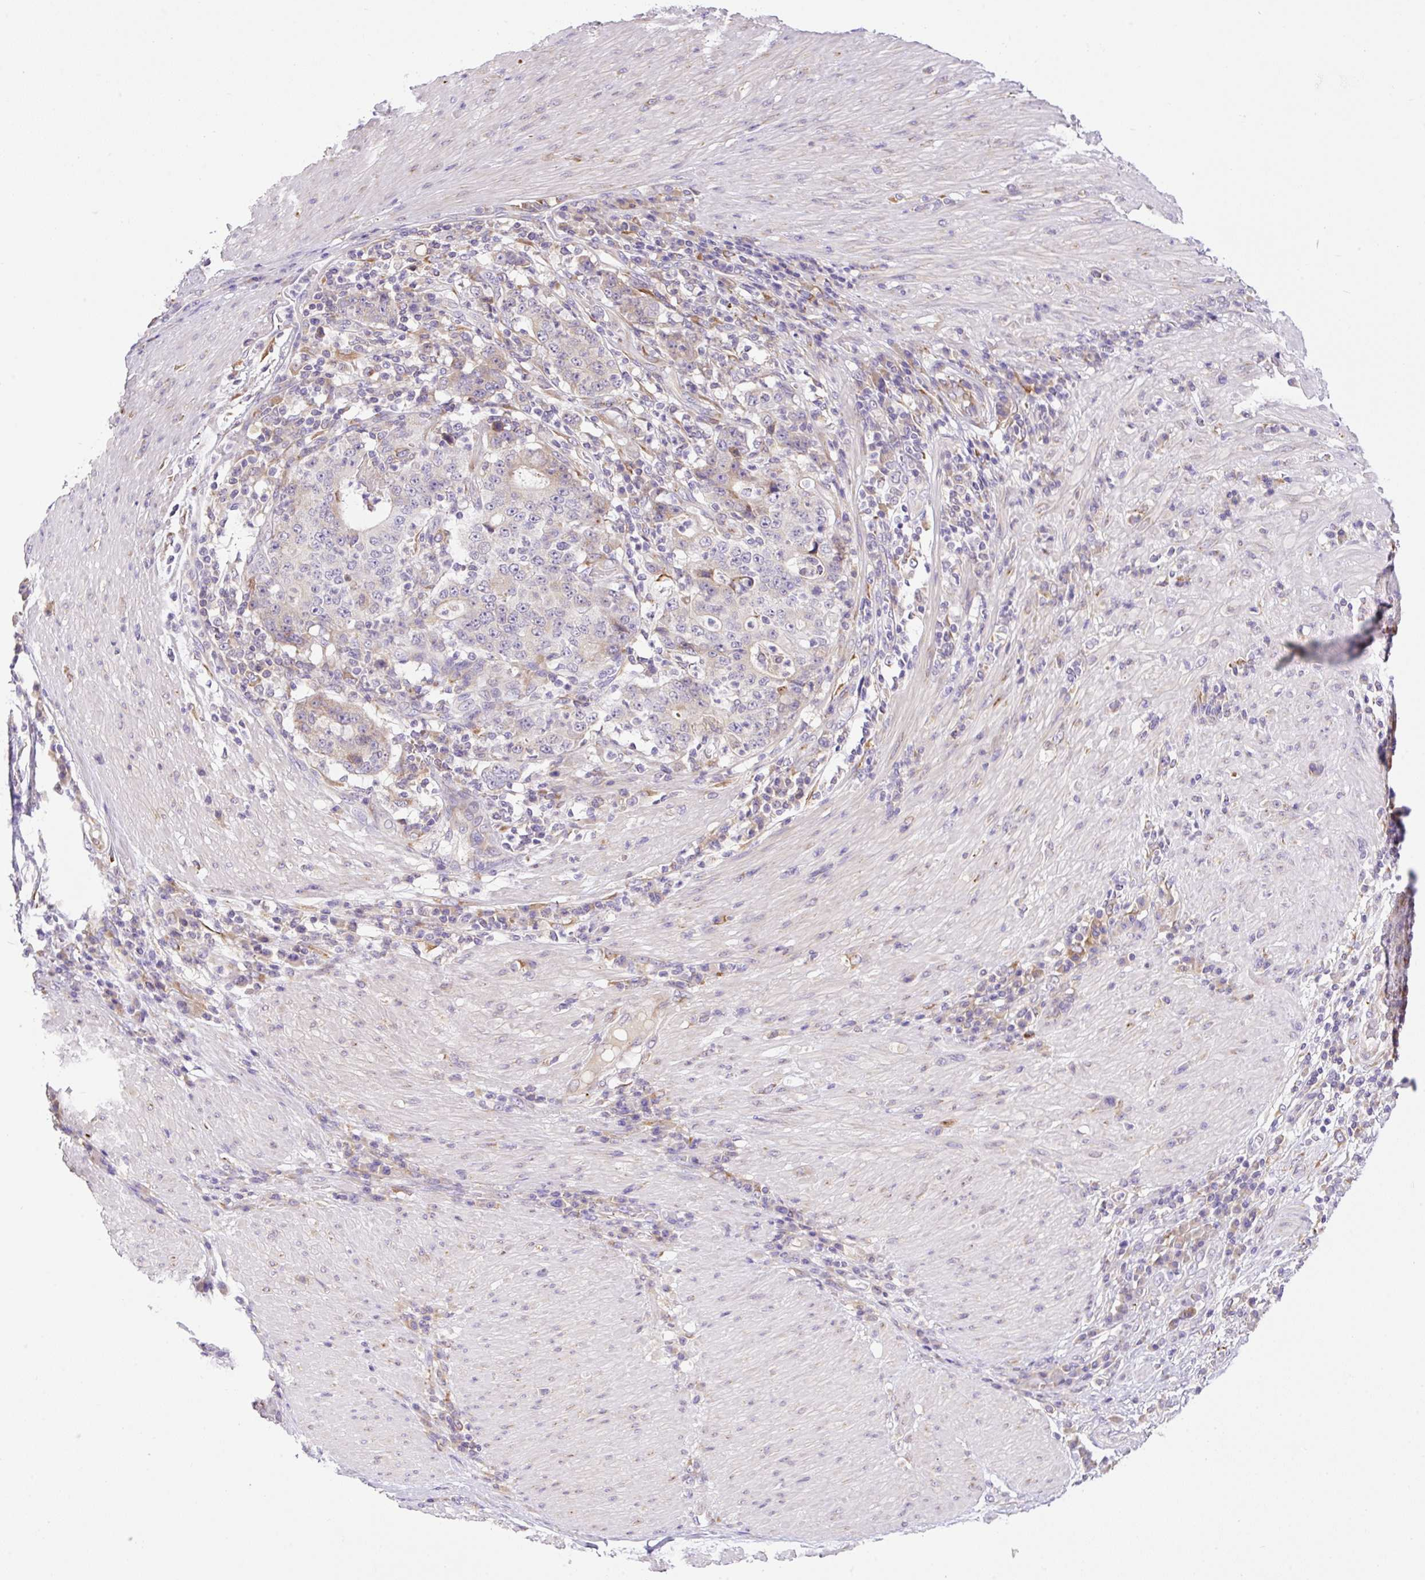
{"staining": {"intensity": "weak", "quantity": "<25%", "location": "cytoplasmic/membranous"}, "tissue": "stomach cancer", "cell_type": "Tumor cells", "image_type": "cancer", "snomed": [{"axis": "morphology", "description": "Normal tissue, NOS"}, {"axis": "morphology", "description": "Adenocarcinoma, NOS"}, {"axis": "topography", "description": "Stomach, upper"}, {"axis": "topography", "description": "Stomach"}], "caption": "Tumor cells are negative for brown protein staining in stomach adenocarcinoma.", "gene": "POFUT1", "patient": {"sex": "male", "age": 59}}